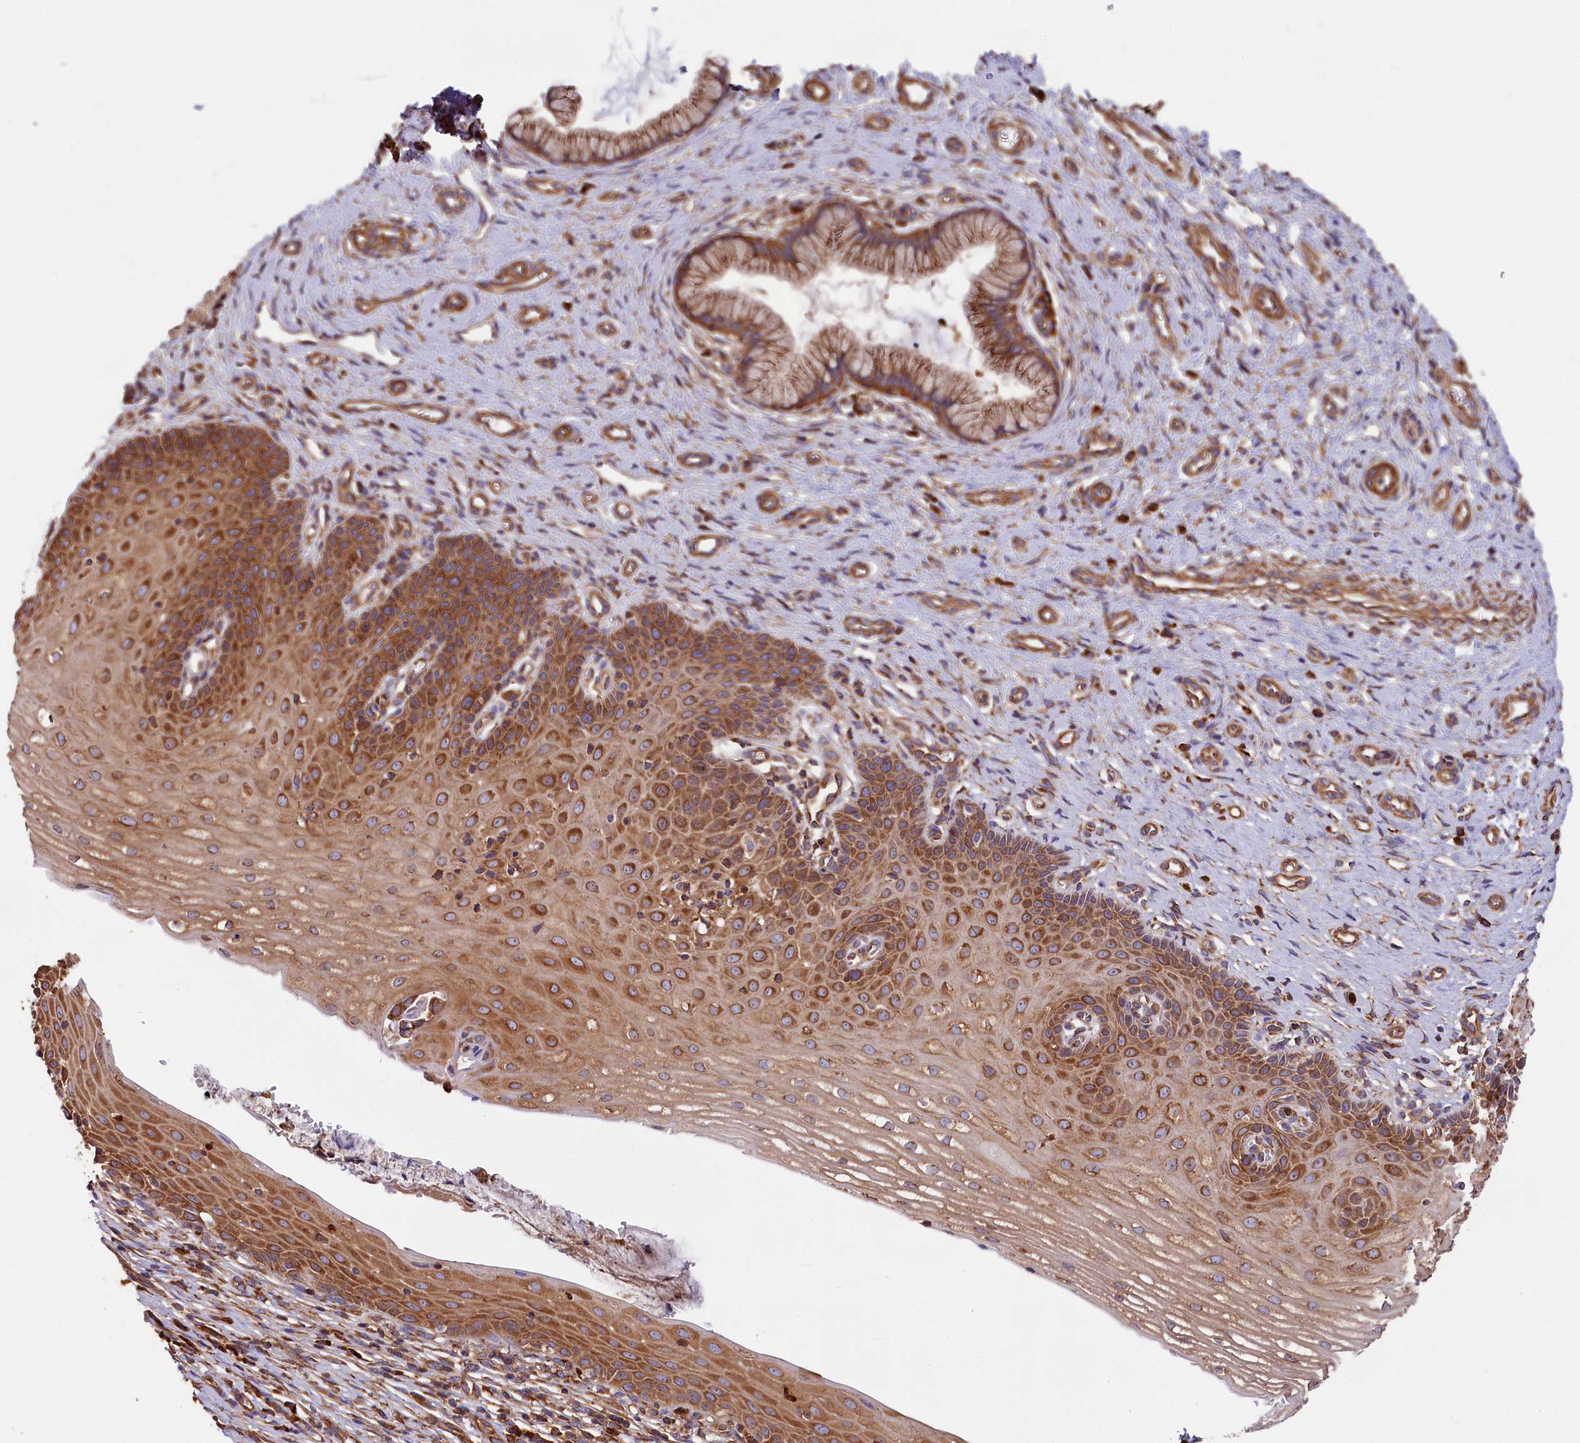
{"staining": {"intensity": "moderate", "quantity": ">75%", "location": "cytoplasmic/membranous"}, "tissue": "cervix", "cell_type": "Glandular cells", "image_type": "normal", "snomed": [{"axis": "morphology", "description": "Normal tissue, NOS"}, {"axis": "topography", "description": "Cervix"}], "caption": "Unremarkable cervix was stained to show a protein in brown. There is medium levels of moderate cytoplasmic/membranous expression in approximately >75% of glandular cells. Nuclei are stained in blue.", "gene": "GYS1", "patient": {"sex": "female", "age": 36}}